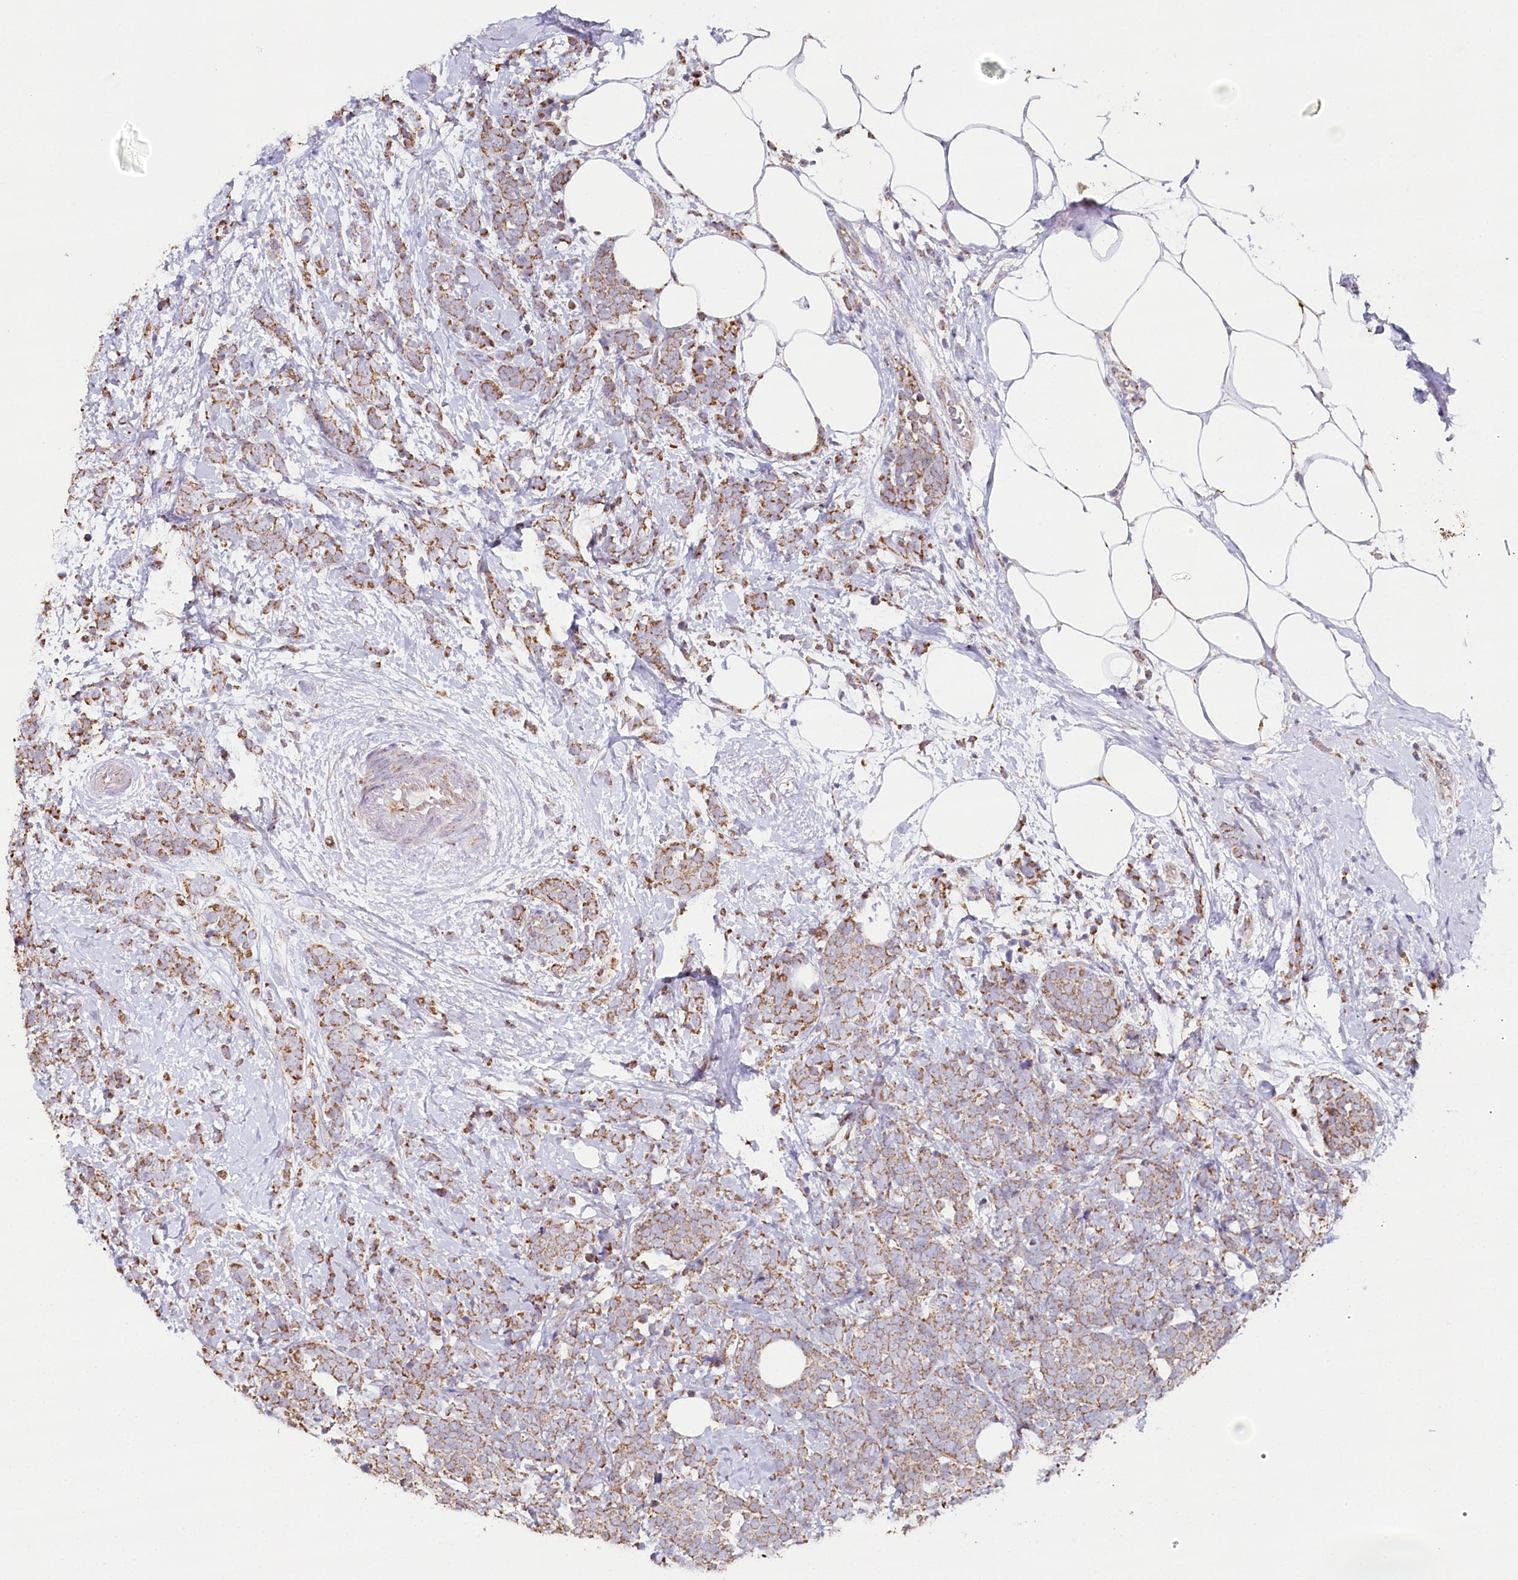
{"staining": {"intensity": "moderate", "quantity": ">75%", "location": "cytoplasmic/membranous"}, "tissue": "breast cancer", "cell_type": "Tumor cells", "image_type": "cancer", "snomed": [{"axis": "morphology", "description": "Lobular carcinoma"}, {"axis": "topography", "description": "Breast"}], "caption": "The immunohistochemical stain labels moderate cytoplasmic/membranous staining in tumor cells of breast lobular carcinoma tissue.", "gene": "MMP25", "patient": {"sex": "female", "age": 58}}